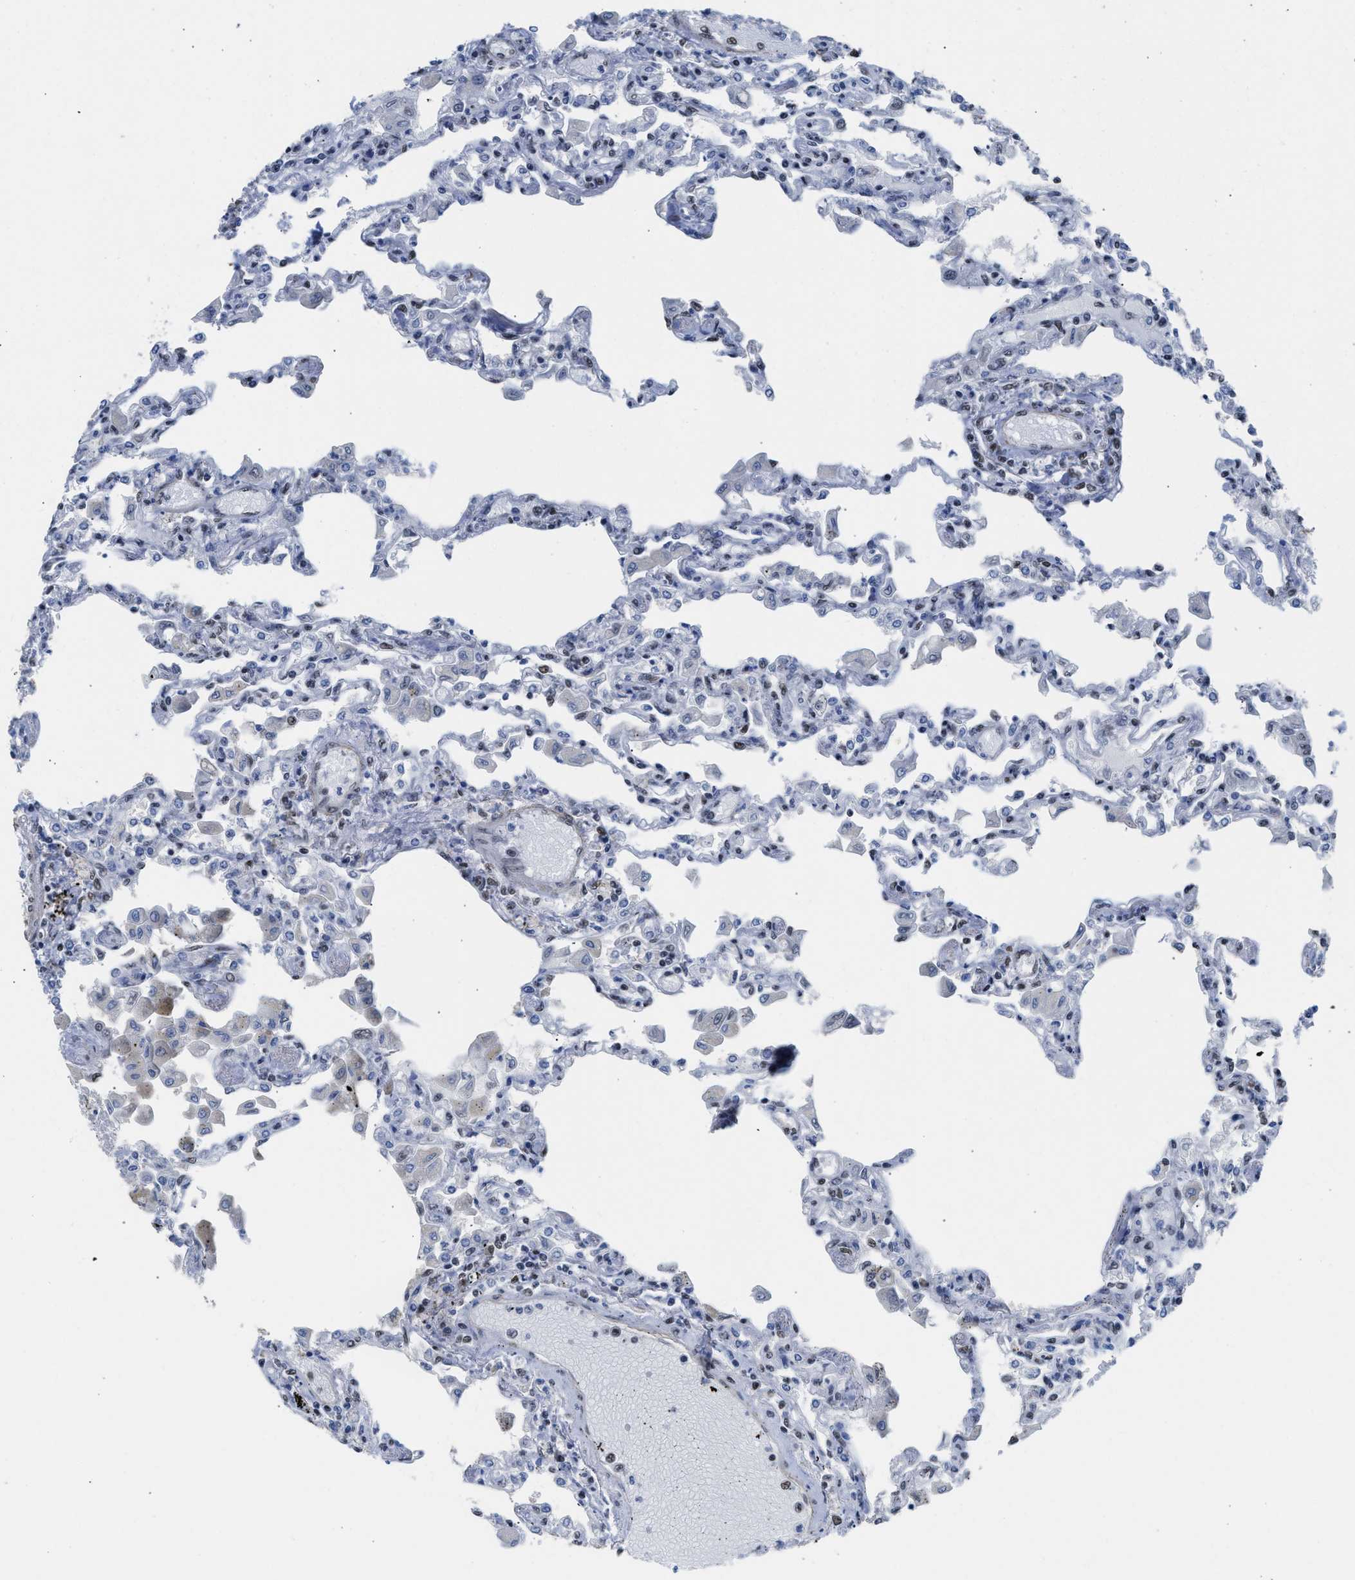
{"staining": {"intensity": "moderate", "quantity": "<25%", "location": "nuclear"}, "tissue": "lung", "cell_type": "Alveolar cells", "image_type": "normal", "snomed": [{"axis": "morphology", "description": "Normal tissue, NOS"}, {"axis": "topography", "description": "Bronchus"}, {"axis": "topography", "description": "Lung"}], "caption": "Protein expression analysis of unremarkable lung demonstrates moderate nuclear expression in approximately <25% of alveolar cells.", "gene": "SCAF4", "patient": {"sex": "female", "age": 49}}